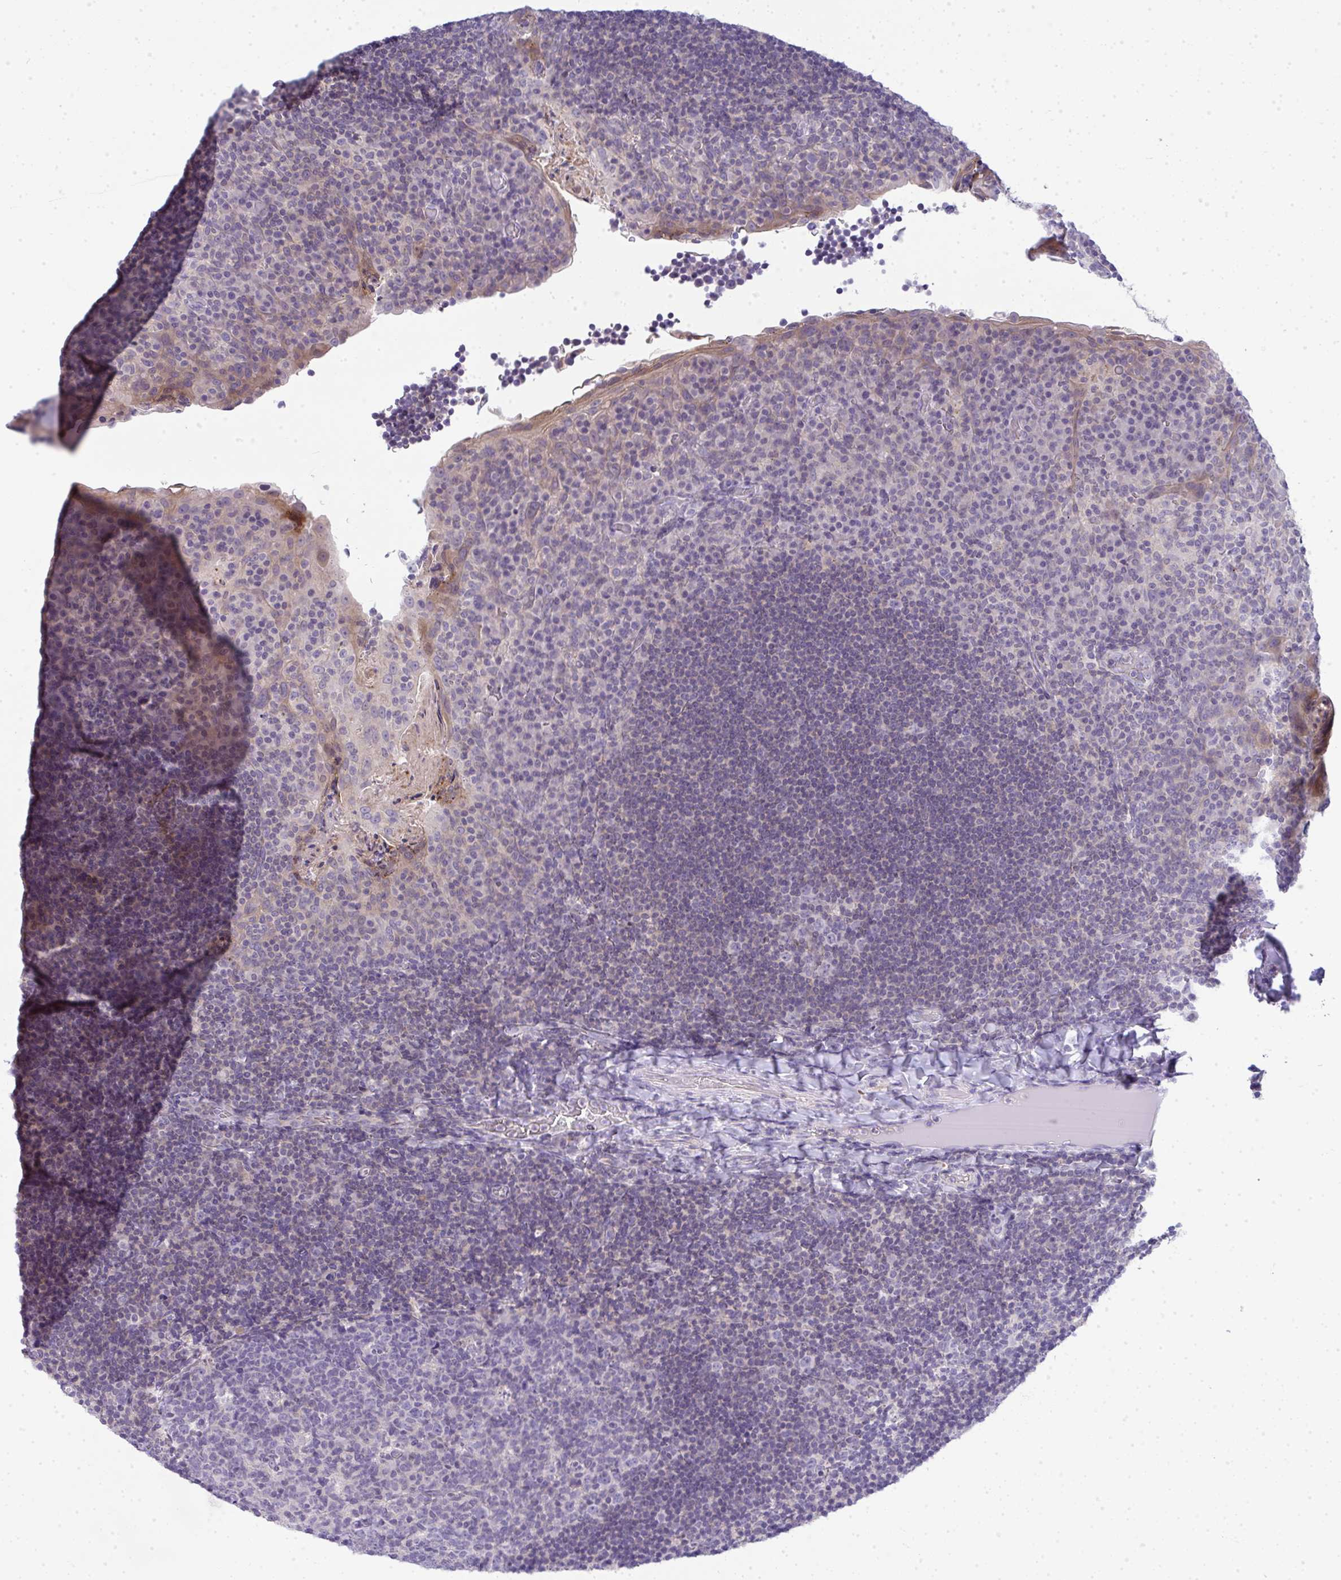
{"staining": {"intensity": "weak", "quantity": "<25%", "location": "cytoplasmic/membranous"}, "tissue": "tonsil", "cell_type": "Germinal center cells", "image_type": "normal", "snomed": [{"axis": "morphology", "description": "Normal tissue, NOS"}, {"axis": "topography", "description": "Tonsil"}], "caption": "Benign tonsil was stained to show a protein in brown. There is no significant staining in germinal center cells. The staining is performed using DAB brown chromogen with nuclei counter-stained in using hematoxylin.", "gene": "VPS4B", "patient": {"sex": "male", "age": 17}}